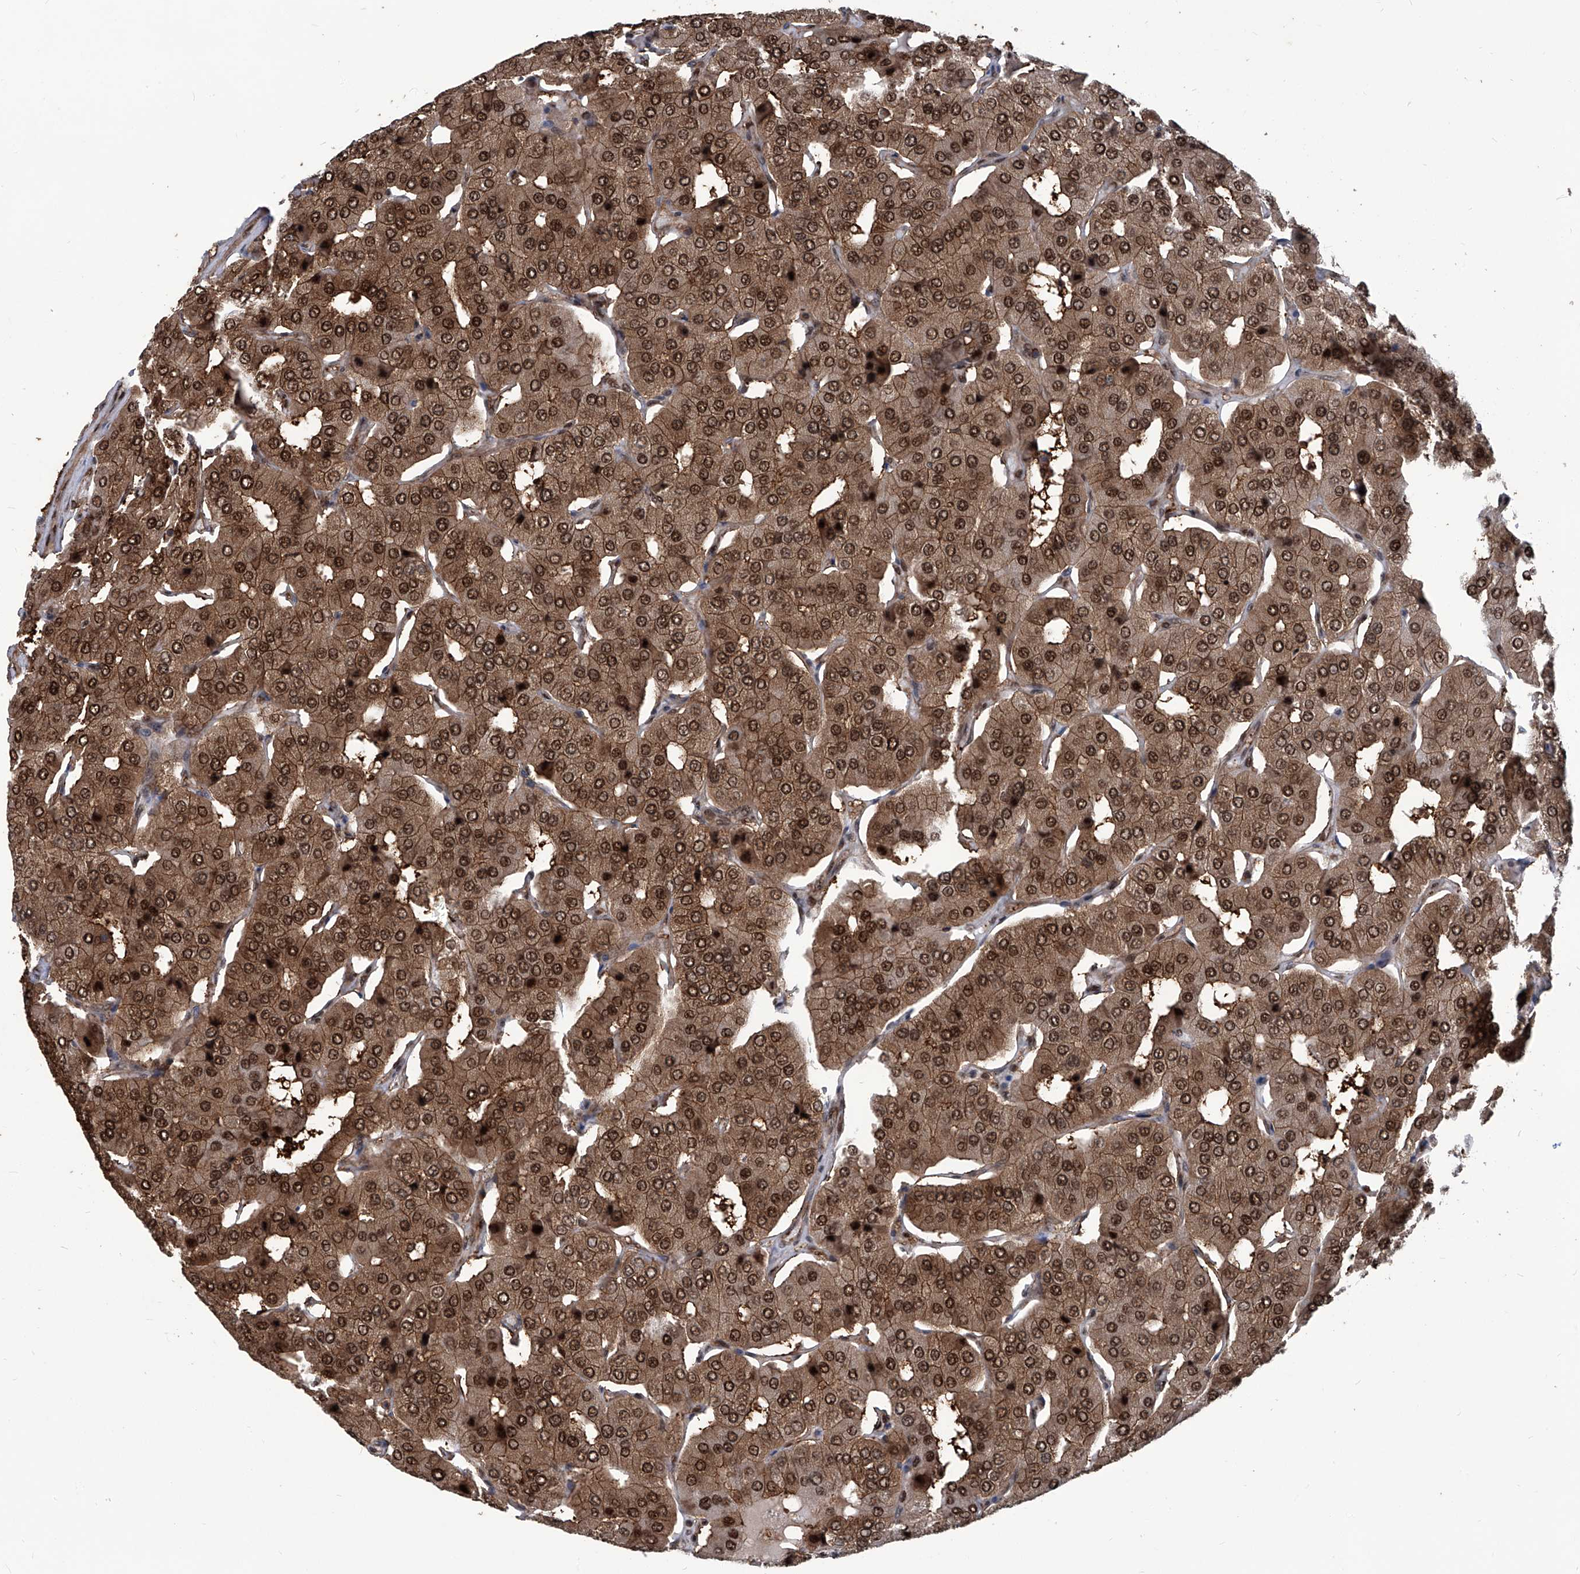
{"staining": {"intensity": "moderate", "quantity": ">75%", "location": "cytoplasmic/membranous,nuclear"}, "tissue": "parathyroid gland", "cell_type": "Glandular cells", "image_type": "normal", "snomed": [{"axis": "morphology", "description": "Normal tissue, NOS"}, {"axis": "morphology", "description": "Adenoma, NOS"}, {"axis": "topography", "description": "Parathyroid gland"}], "caption": "This is a histology image of immunohistochemistry (IHC) staining of normal parathyroid gland, which shows moderate positivity in the cytoplasmic/membranous,nuclear of glandular cells.", "gene": "PSMB1", "patient": {"sex": "female", "age": 86}}